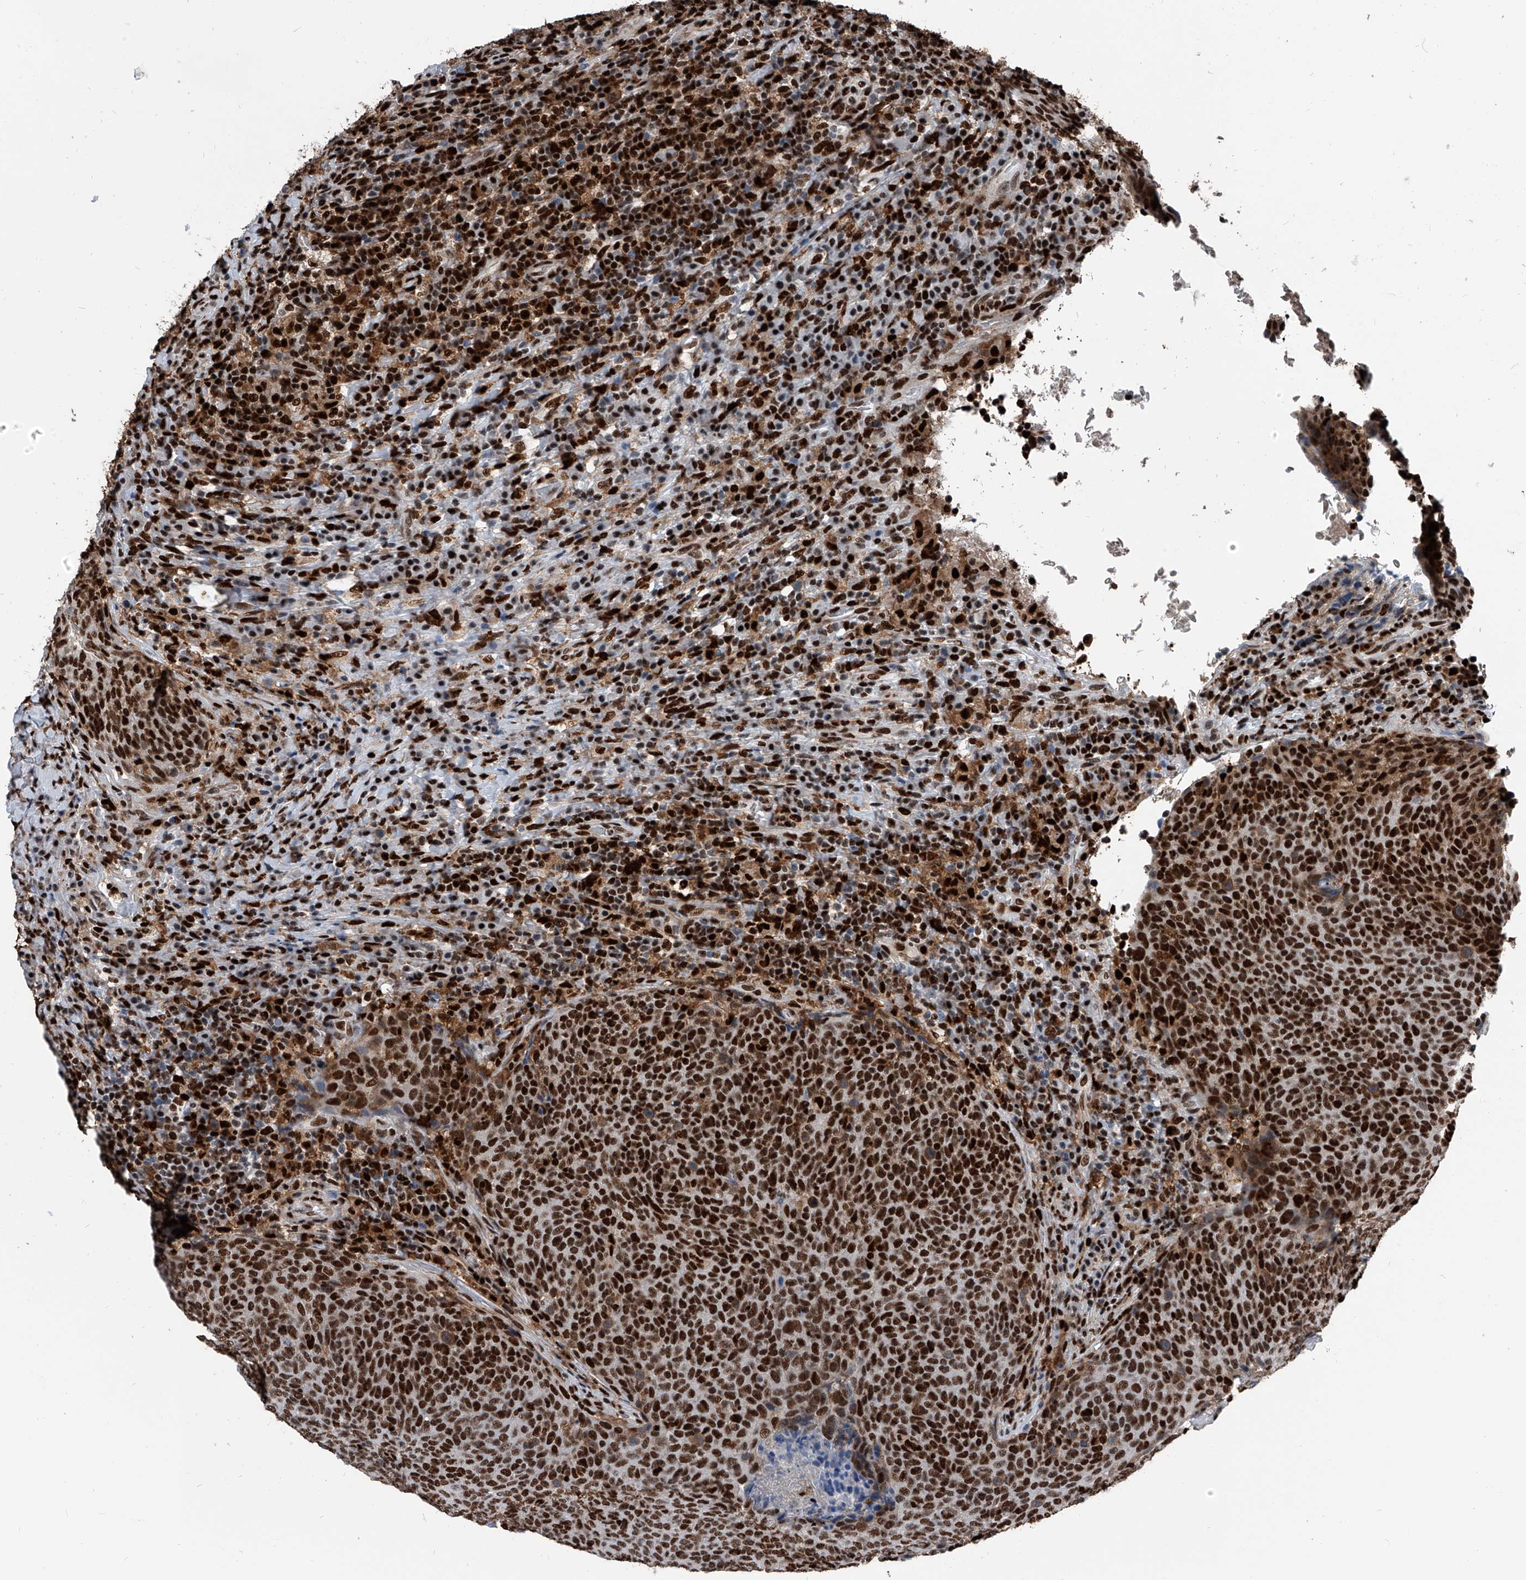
{"staining": {"intensity": "strong", "quantity": ">75%", "location": "nuclear"}, "tissue": "head and neck cancer", "cell_type": "Tumor cells", "image_type": "cancer", "snomed": [{"axis": "morphology", "description": "Squamous cell carcinoma, NOS"}, {"axis": "morphology", "description": "Squamous cell carcinoma, metastatic, NOS"}, {"axis": "topography", "description": "Lymph node"}, {"axis": "topography", "description": "Head-Neck"}], "caption": "The histopathology image demonstrates a brown stain indicating the presence of a protein in the nuclear of tumor cells in head and neck squamous cell carcinoma.", "gene": "FKBP5", "patient": {"sex": "male", "age": 62}}